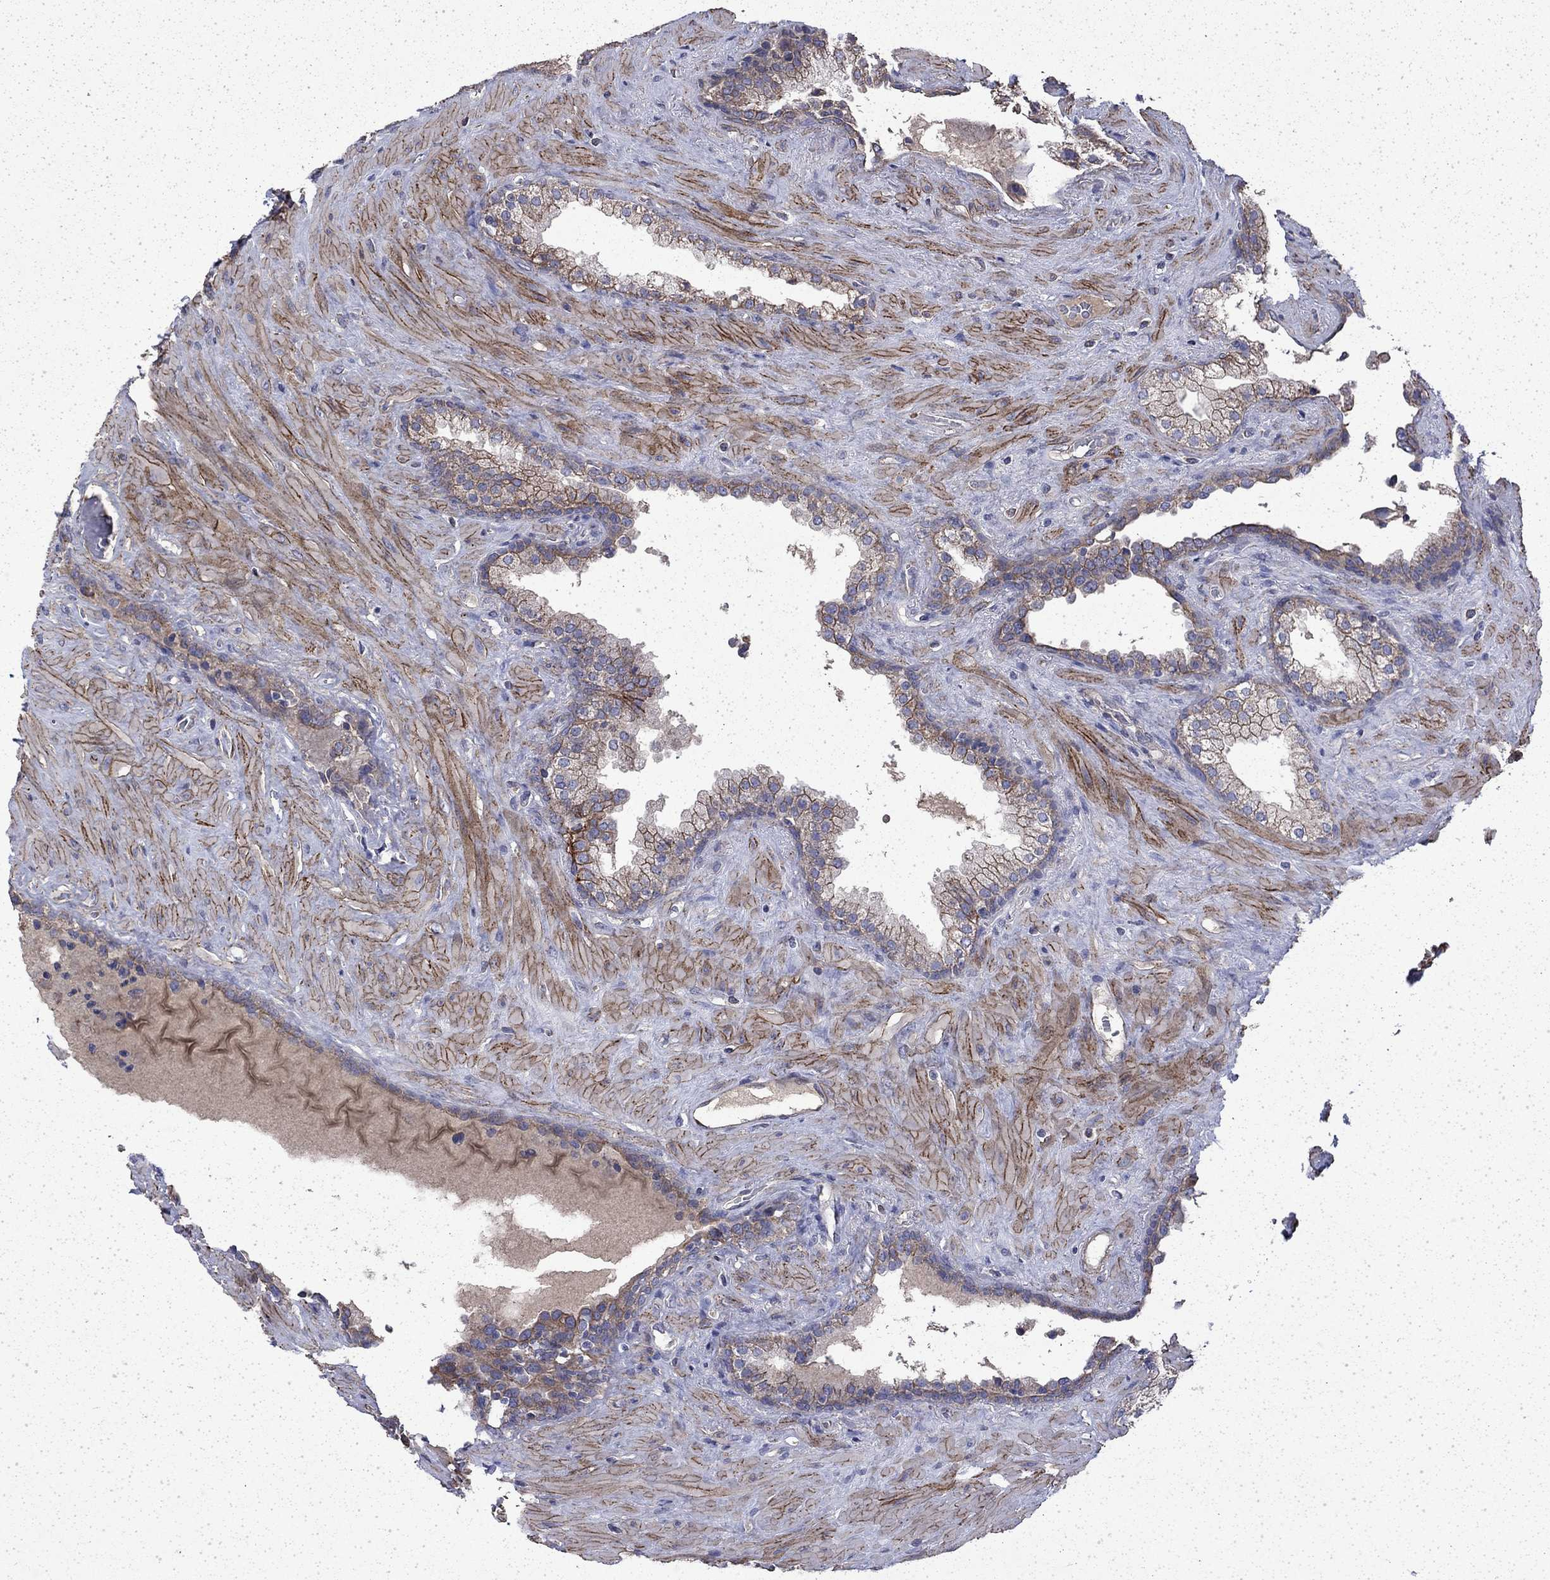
{"staining": {"intensity": "moderate", "quantity": "<25%", "location": "cytoplasmic/membranous"}, "tissue": "prostate", "cell_type": "Glandular cells", "image_type": "normal", "snomed": [{"axis": "morphology", "description": "Normal tissue, NOS"}, {"axis": "topography", "description": "Prostate"}], "caption": "This photomicrograph shows unremarkable prostate stained with IHC to label a protein in brown. The cytoplasmic/membranous of glandular cells show moderate positivity for the protein. Nuclei are counter-stained blue.", "gene": "DTNA", "patient": {"sex": "male", "age": 63}}